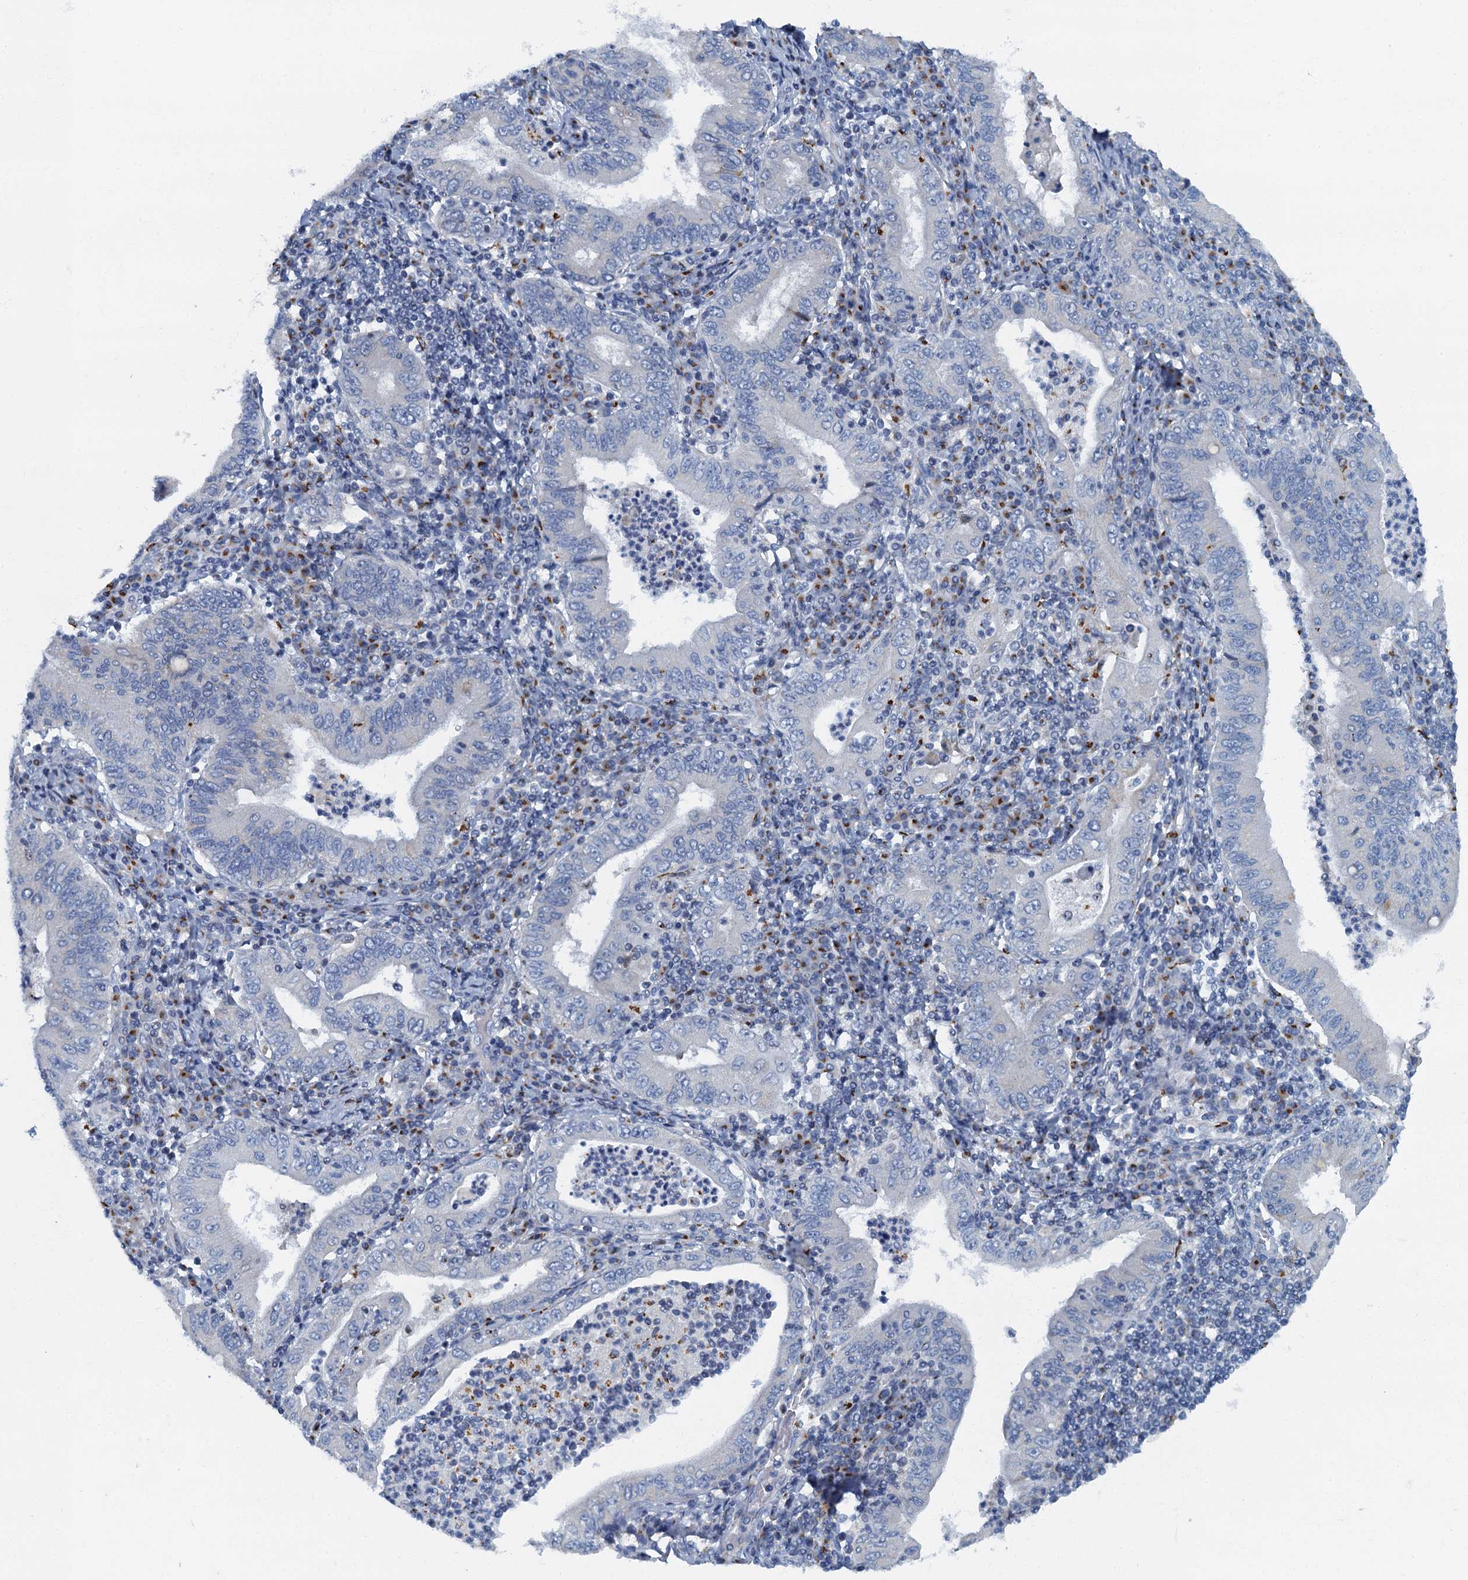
{"staining": {"intensity": "negative", "quantity": "none", "location": "none"}, "tissue": "stomach cancer", "cell_type": "Tumor cells", "image_type": "cancer", "snomed": [{"axis": "morphology", "description": "Normal tissue, NOS"}, {"axis": "morphology", "description": "Adenocarcinoma, NOS"}, {"axis": "topography", "description": "Esophagus"}, {"axis": "topography", "description": "Stomach, upper"}, {"axis": "topography", "description": "Peripheral nerve tissue"}], "caption": "Photomicrograph shows no protein staining in tumor cells of adenocarcinoma (stomach) tissue.", "gene": "LYPD3", "patient": {"sex": "male", "age": 62}}